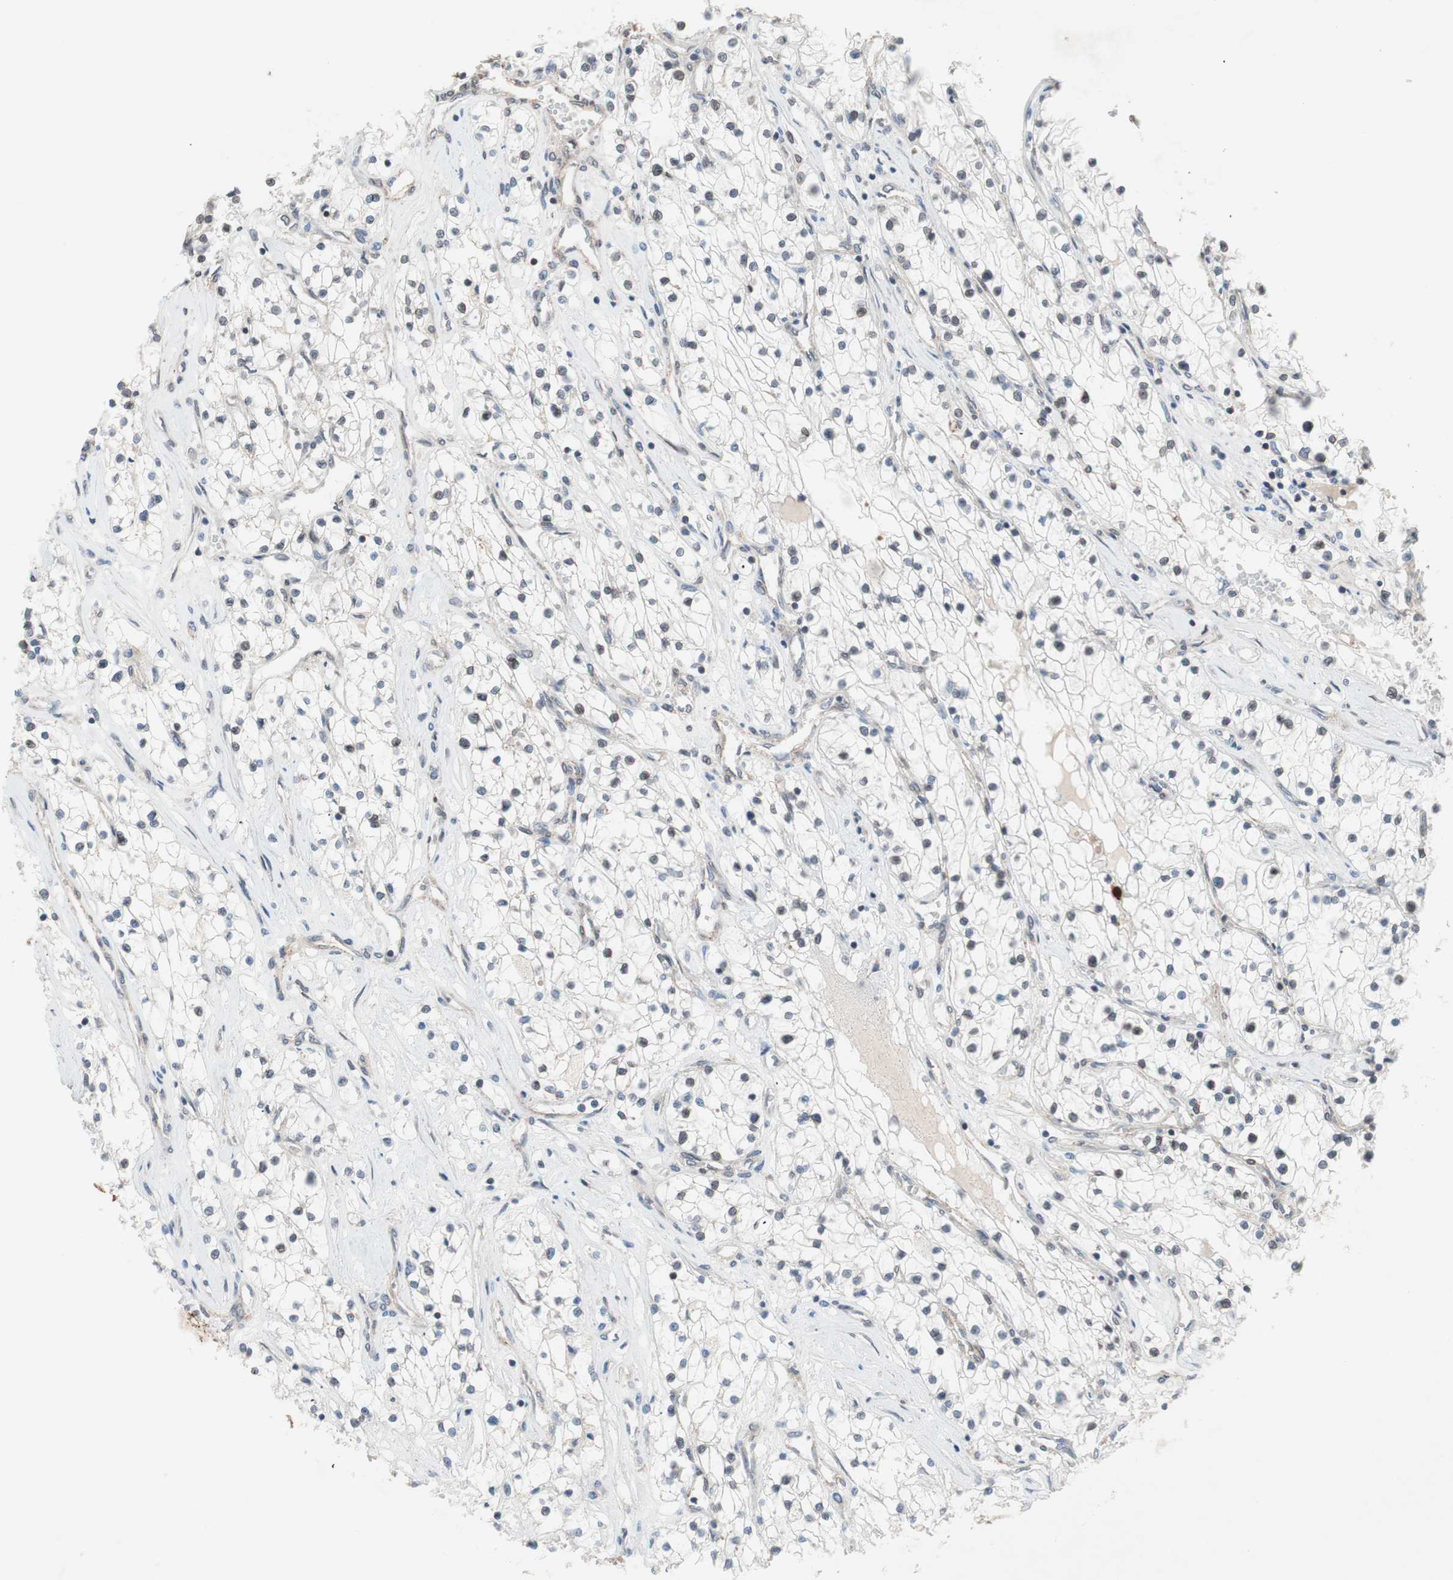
{"staining": {"intensity": "negative", "quantity": "none", "location": "none"}, "tissue": "renal cancer", "cell_type": "Tumor cells", "image_type": "cancer", "snomed": [{"axis": "morphology", "description": "Adenocarcinoma, NOS"}, {"axis": "topography", "description": "Kidney"}], "caption": "The photomicrograph demonstrates no significant expression in tumor cells of renal adenocarcinoma.", "gene": "ARNT2", "patient": {"sex": "male", "age": 68}}